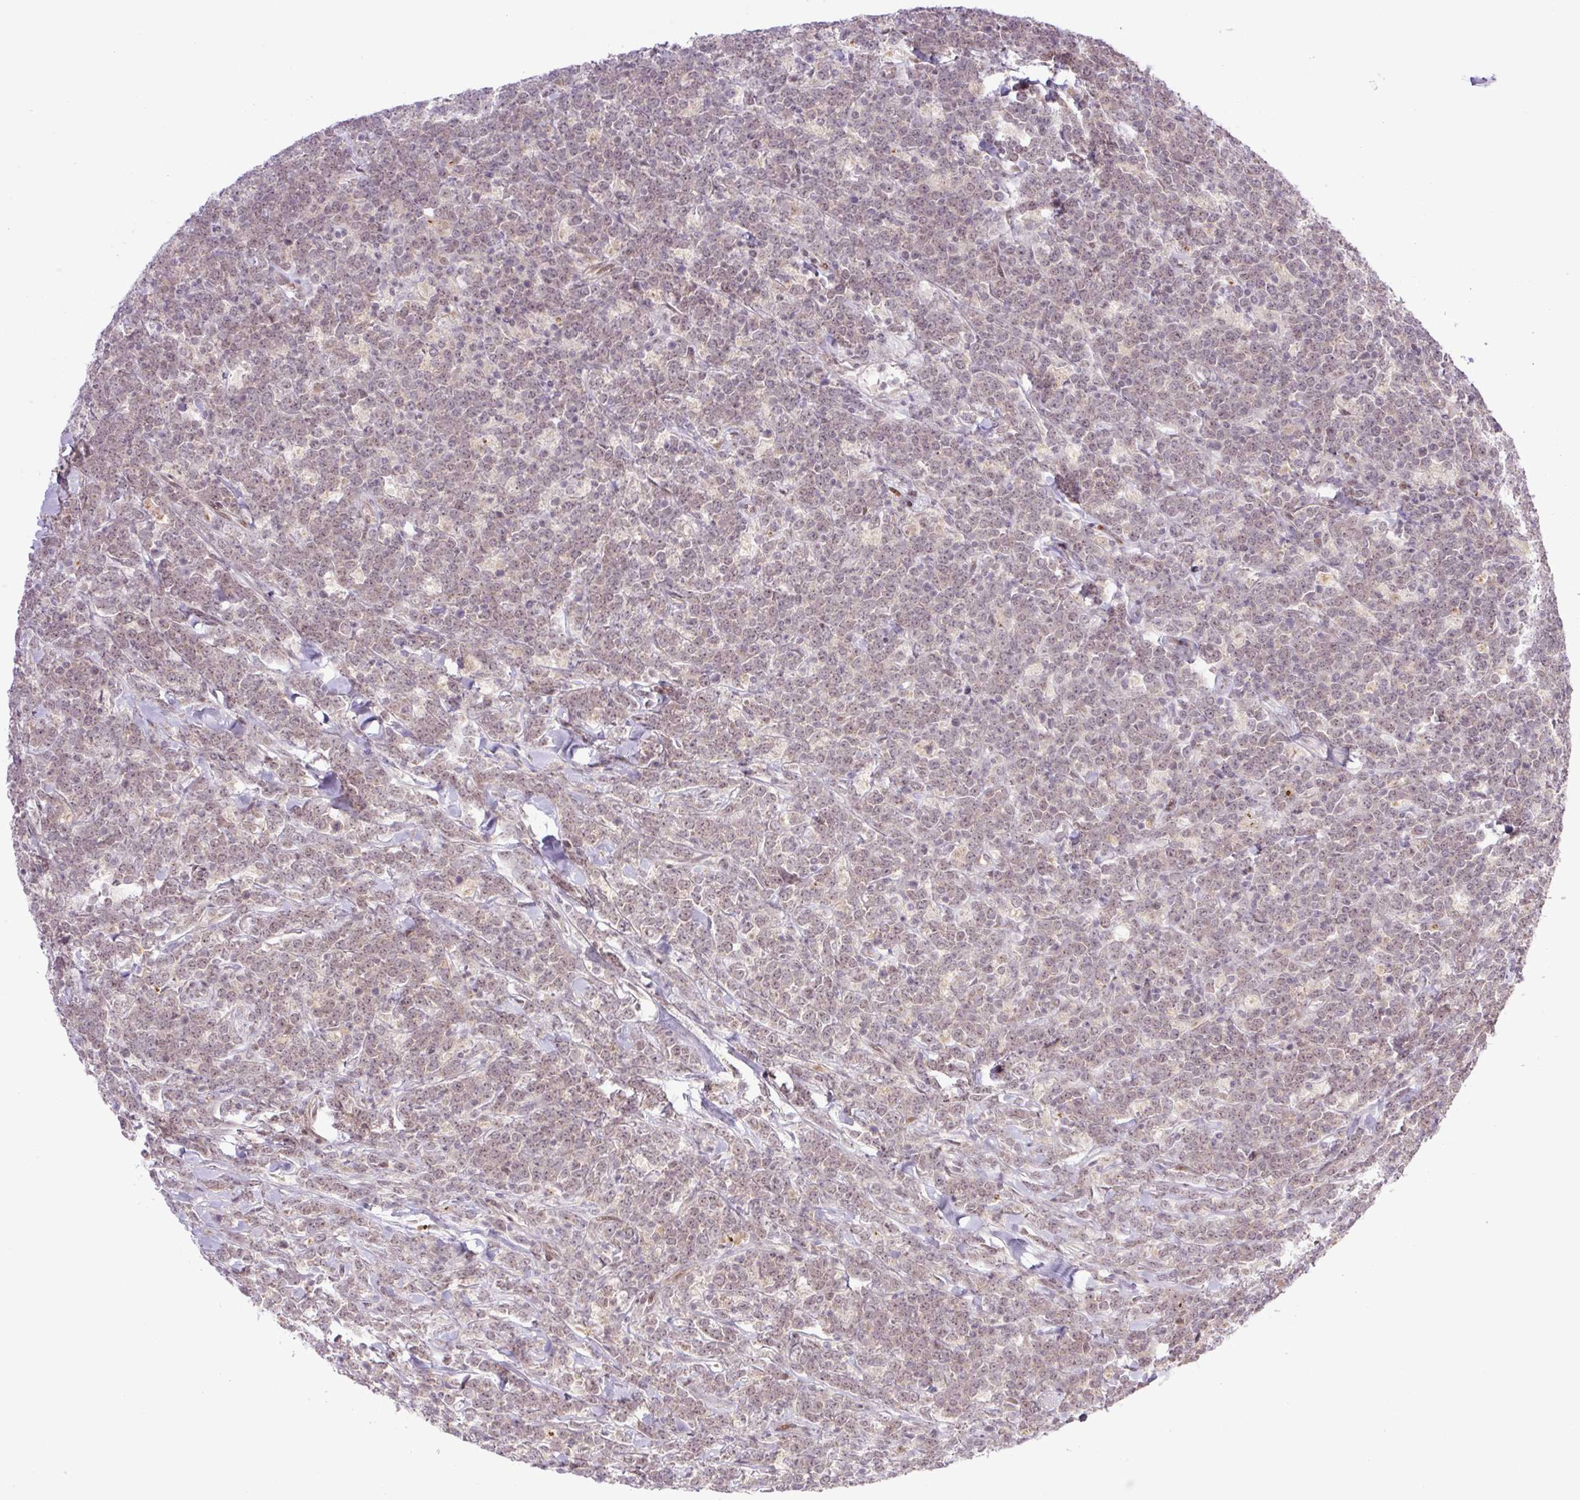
{"staining": {"intensity": "weak", "quantity": "25%-75%", "location": "nuclear"}, "tissue": "lymphoma", "cell_type": "Tumor cells", "image_type": "cancer", "snomed": [{"axis": "morphology", "description": "Malignant lymphoma, non-Hodgkin's type, High grade"}, {"axis": "topography", "description": "Small intestine"}], "caption": "A histopathology image of high-grade malignant lymphoma, non-Hodgkin's type stained for a protein displays weak nuclear brown staining in tumor cells.", "gene": "ICE1", "patient": {"sex": "male", "age": 8}}